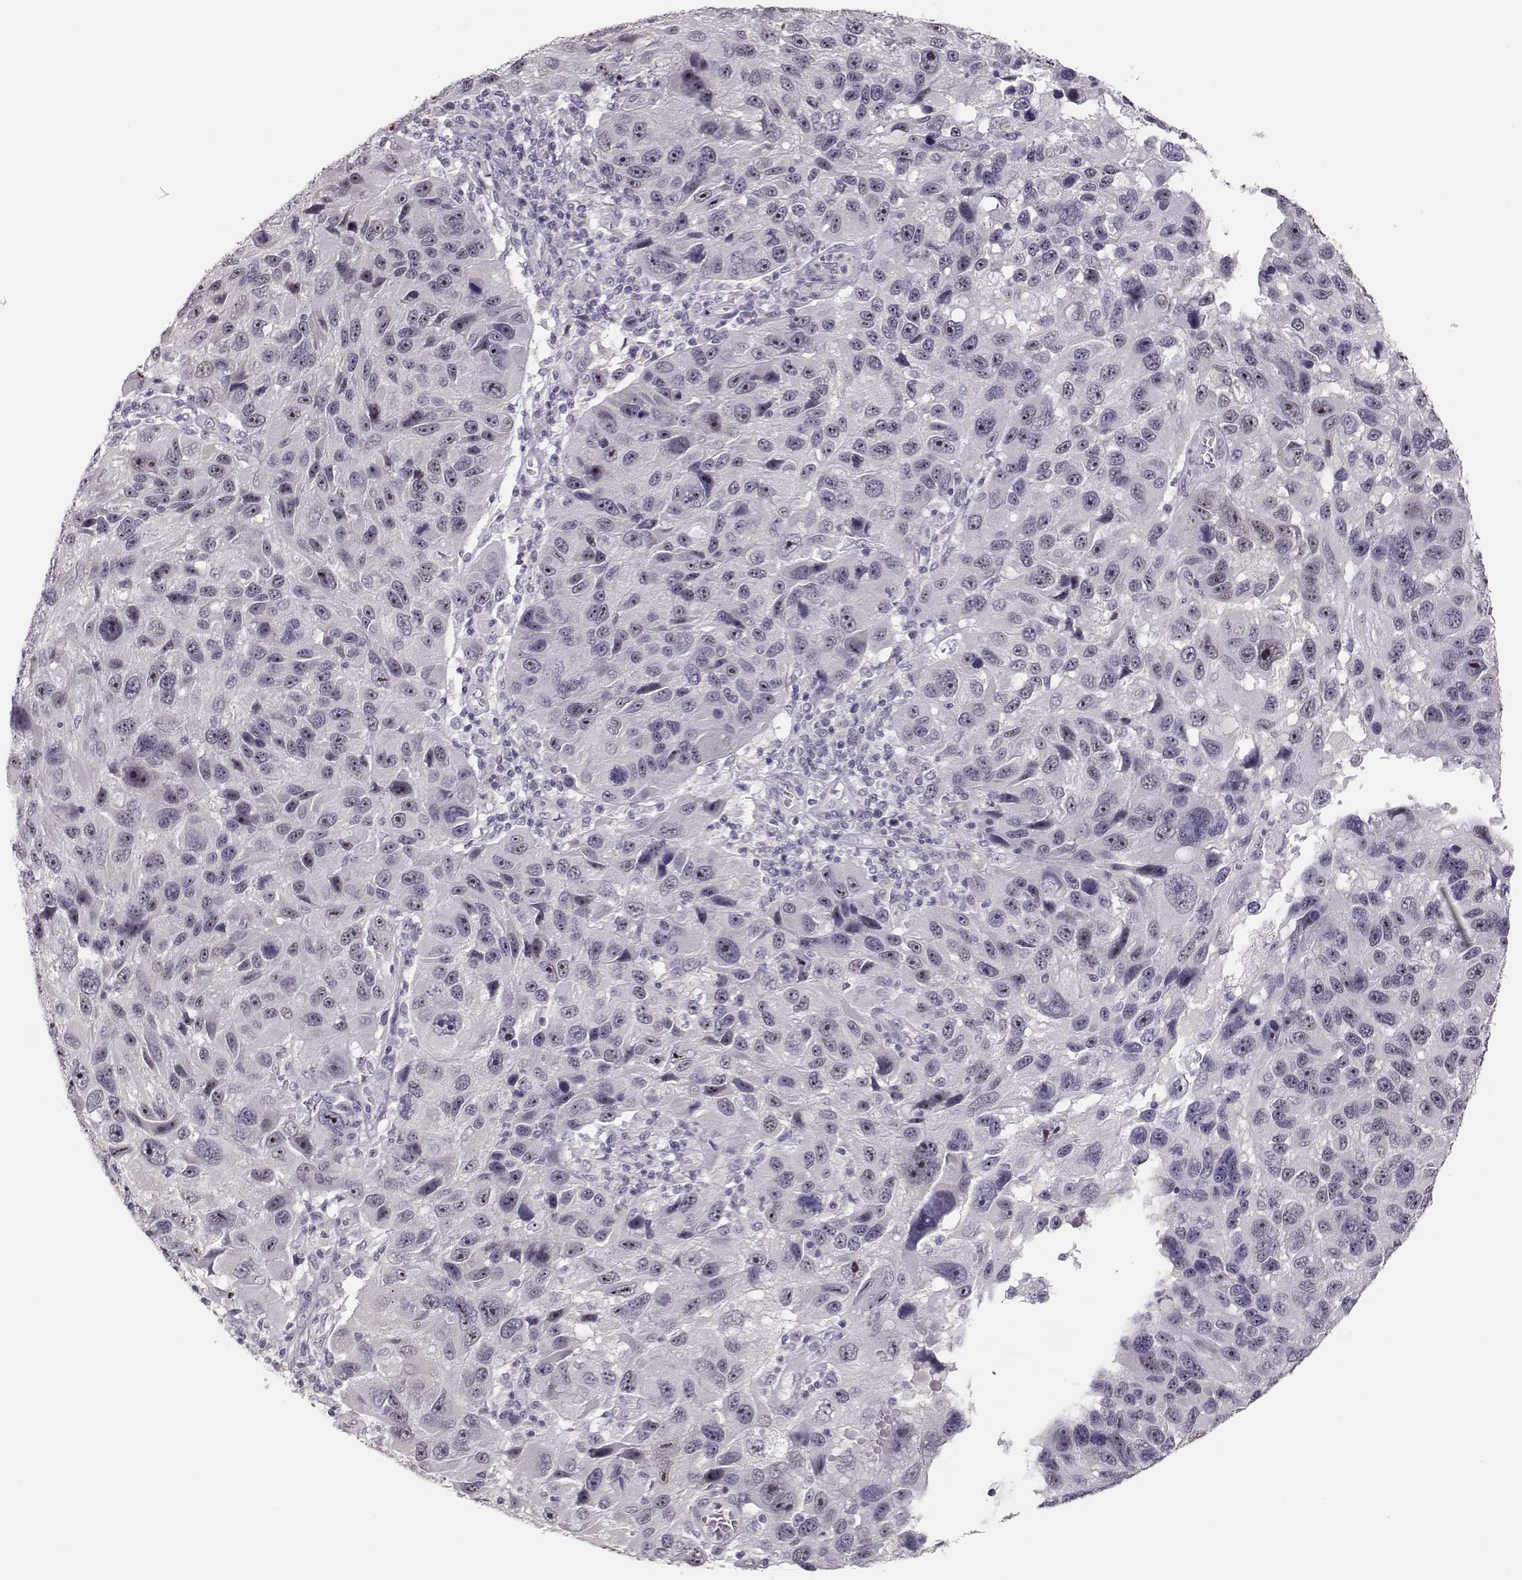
{"staining": {"intensity": "negative", "quantity": "none", "location": "none"}, "tissue": "melanoma", "cell_type": "Tumor cells", "image_type": "cancer", "snomed": [{"axis": "morphology", "description": "Malignant melanoma, NOS"}, {"axis": "topography", "description": "Skin"}], "caption": "Tumor cells are negative for protein expression in human malignant melanoma.", "gene": "FAM205A", "patient": {"sex": "male", "age": 53}}